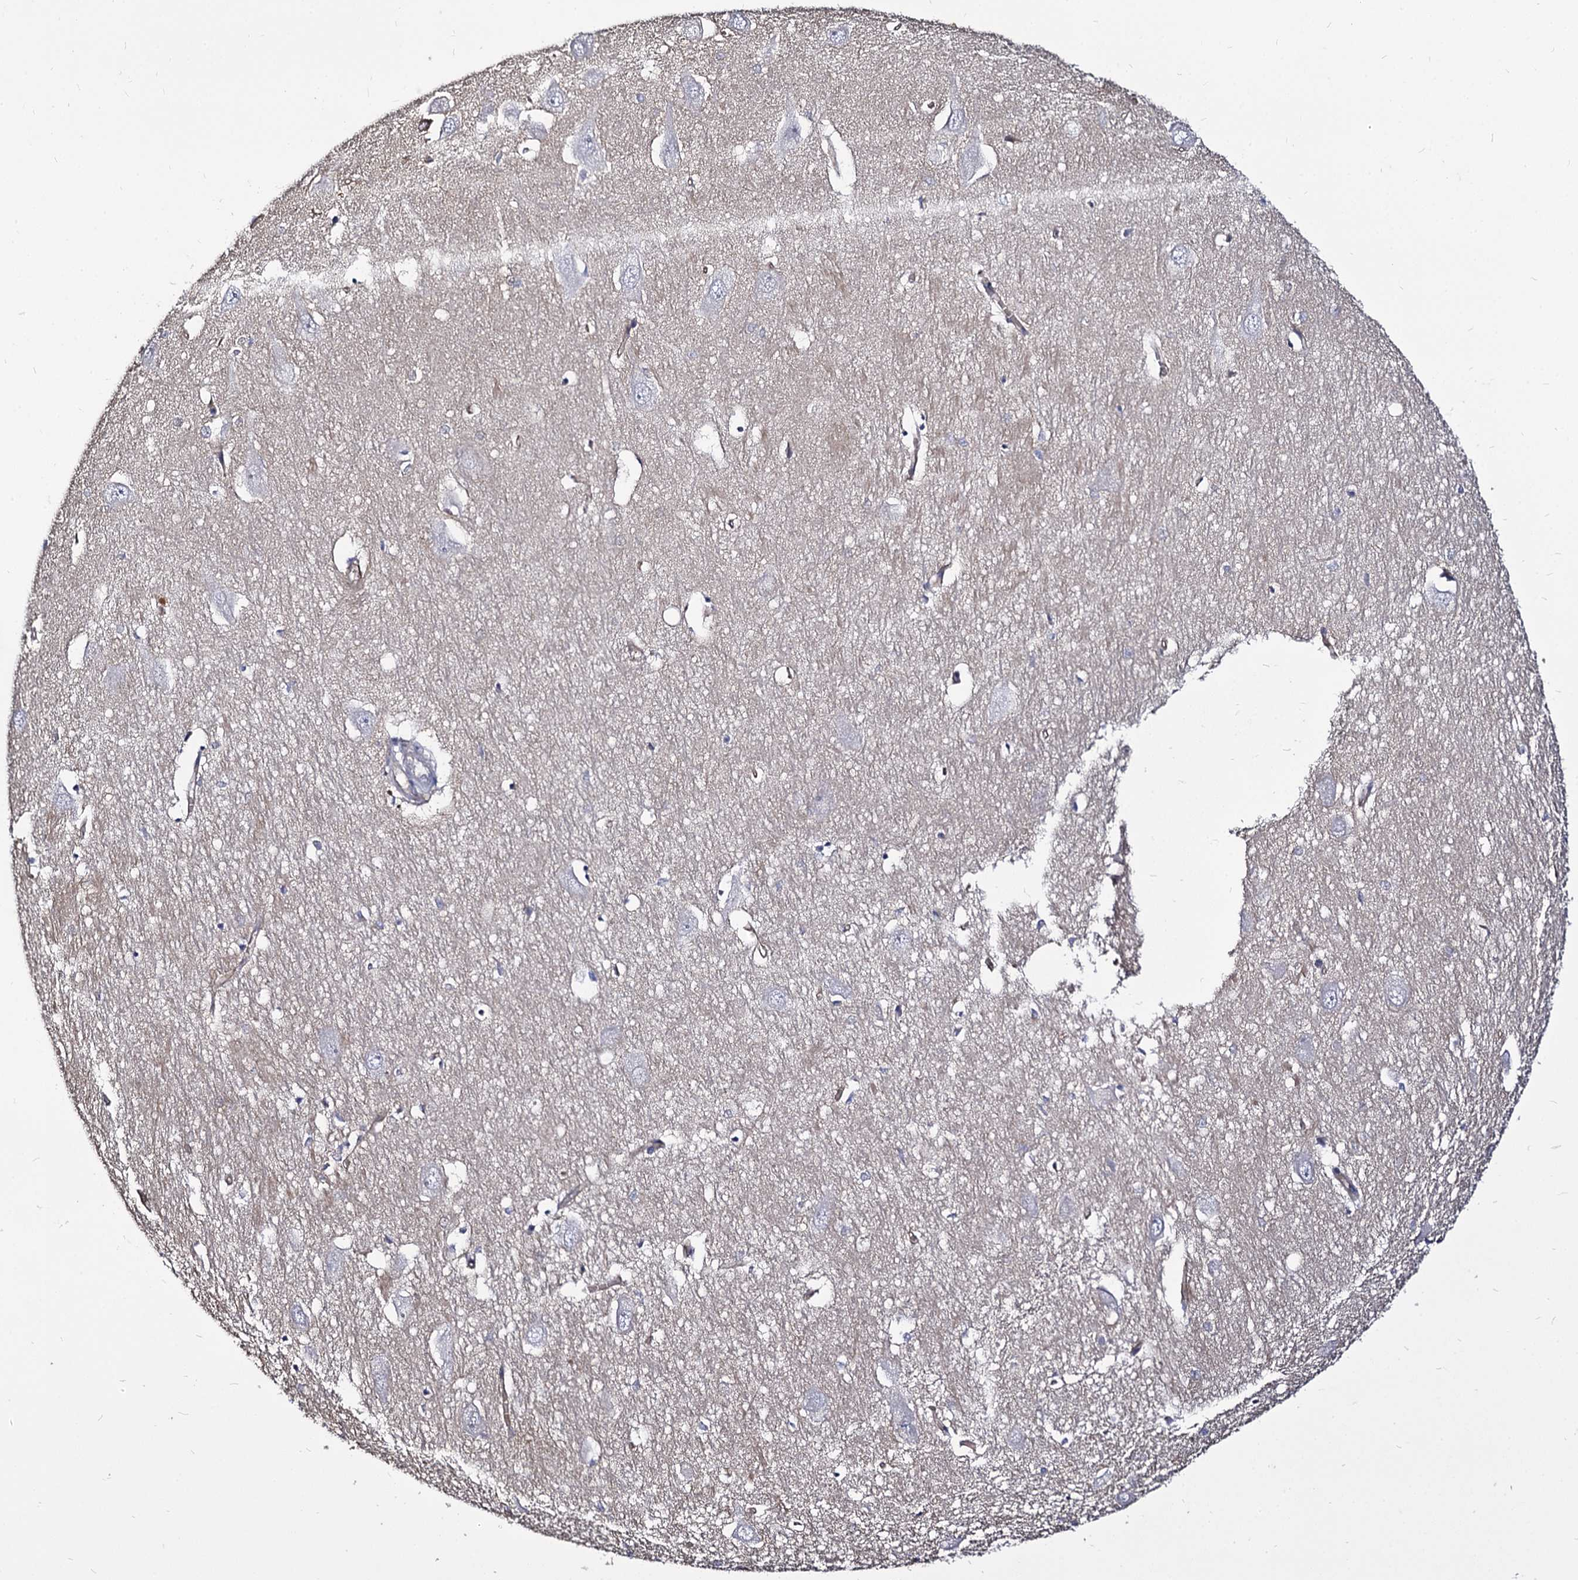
{"staining": {"intensity": "negative", "quantity": "none", "location": "none"}, "tissue": "hippocampus", "cell_type": "Glial cells", "image_type": "normal", "snomed": [{"axis": "morphology", "description": "Normal tissue, NOS"}, {"axis": "topography", "description": "Hippocampus"}], "caption": "Immunohistochemistry (IHC) of normal hippocampus reveals no expression in glial cells. (DAB IHC visualized using brightfield microscopy, high magnification).", "gene": "CBFB", "patient": {"sex": "female", "age": 64}}